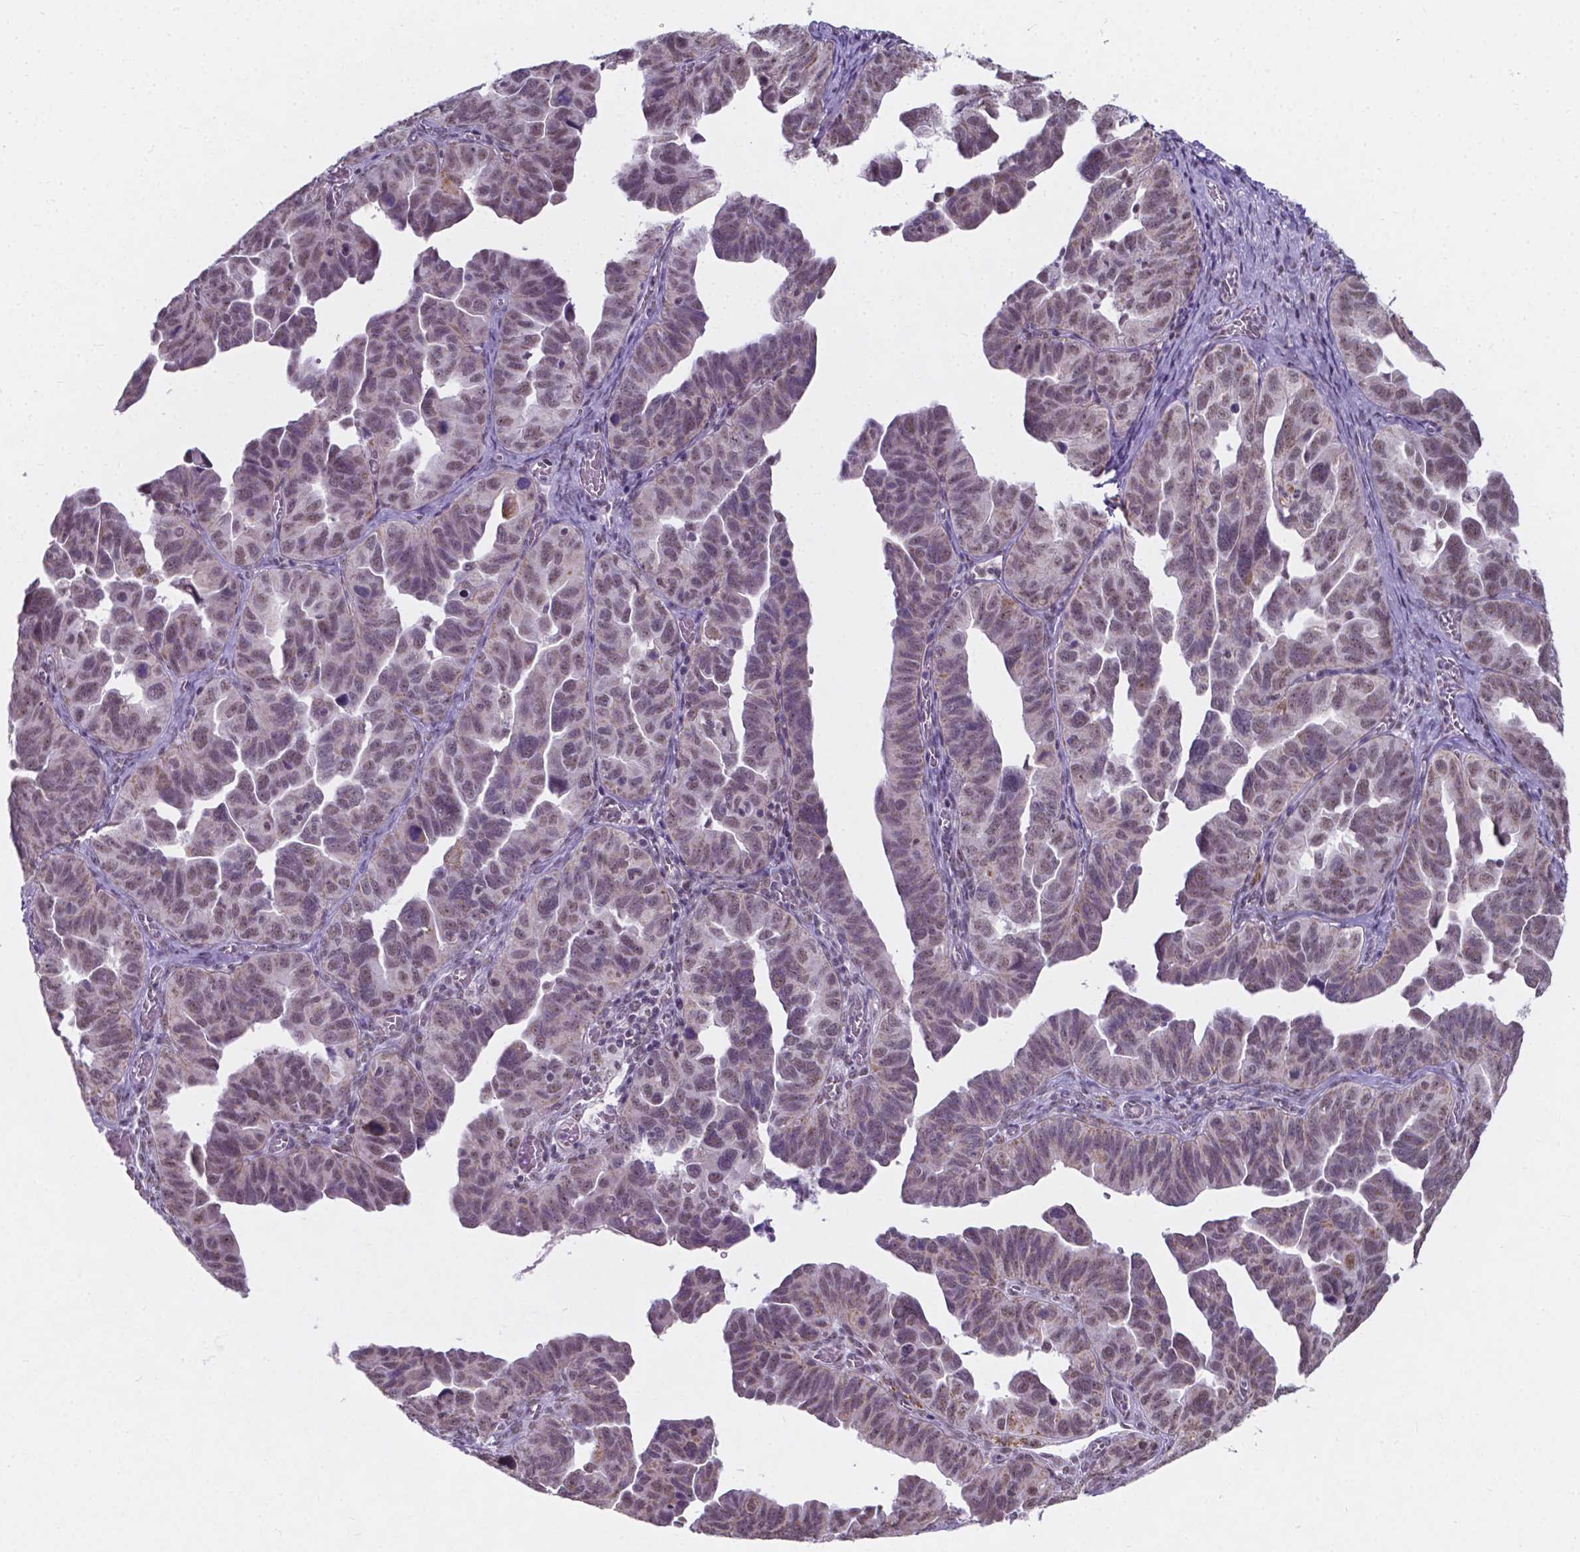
{"staining": {"intensity": "weak", "quantity": "25%-75%", "location": "nuclear"}, "tissue": "ovarian cancer", "cell_type": "Tumor cells", "image_type": "cancer", "snomed": [{"axis": "morphology", "description": "Cystadenocarcinoma, serous, NOS"}, {"axis": "topography", "description": "Ovary"}], "caption": "Immunohistochemistry (IHC) histopathology image of neoplastic tissue: human ovarian cancer stained using immunohistochemistry (IHC) shows low levels of weak protein expression localized specifically in the nuclear of tumor cells, appearing as a nuclear brown color.", "gene": "BCAS2", "patient": {"sex": "female", "age": 64}}